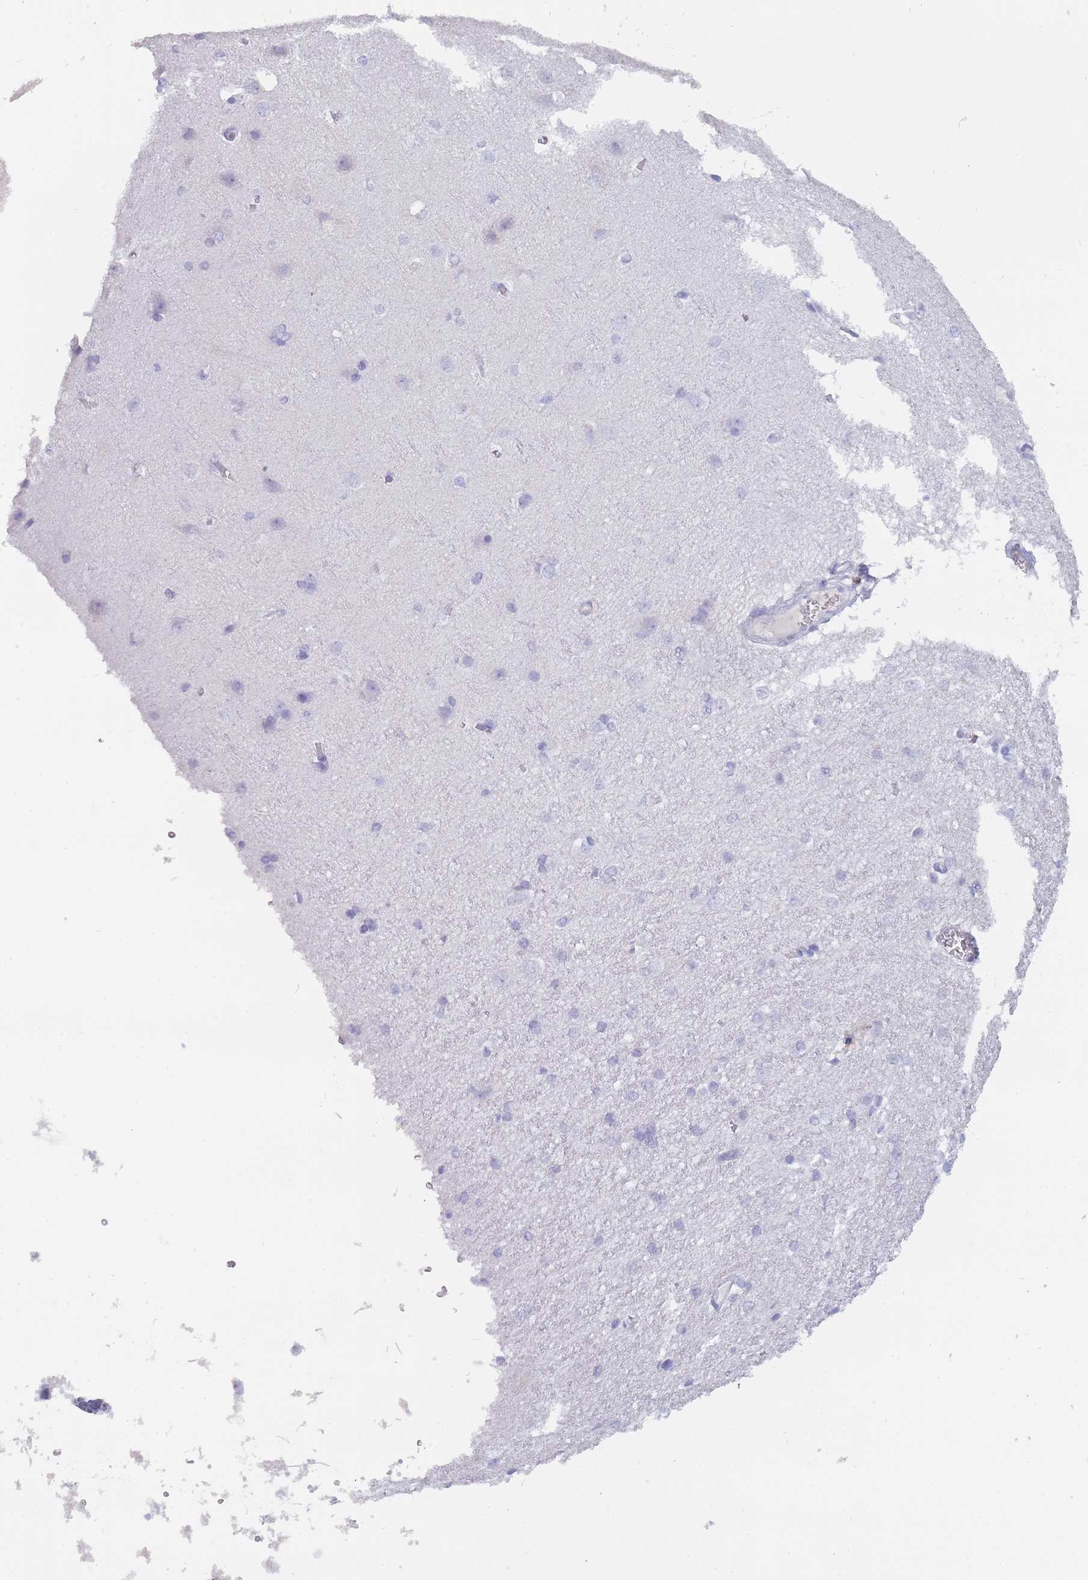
{"staining": {"intensity": "negative", "quantity": "none", "location": "none"}, "tissue": "cerebral cortex", "cell_type": "Endothelial cells", "image_type": "normal", "snomed": [{"axis": "morphology", "description": "Normal tissue, NOS"}, {"axis": "topography", "description": "Cerebral cortex"}], "caption": "This is an immunohistochemistry (IHC) image of normal cerebral cortex. There is no positivity in endothelial cells.", "gene": "GAA", "patient": {"sex": "male", "age": 37}}